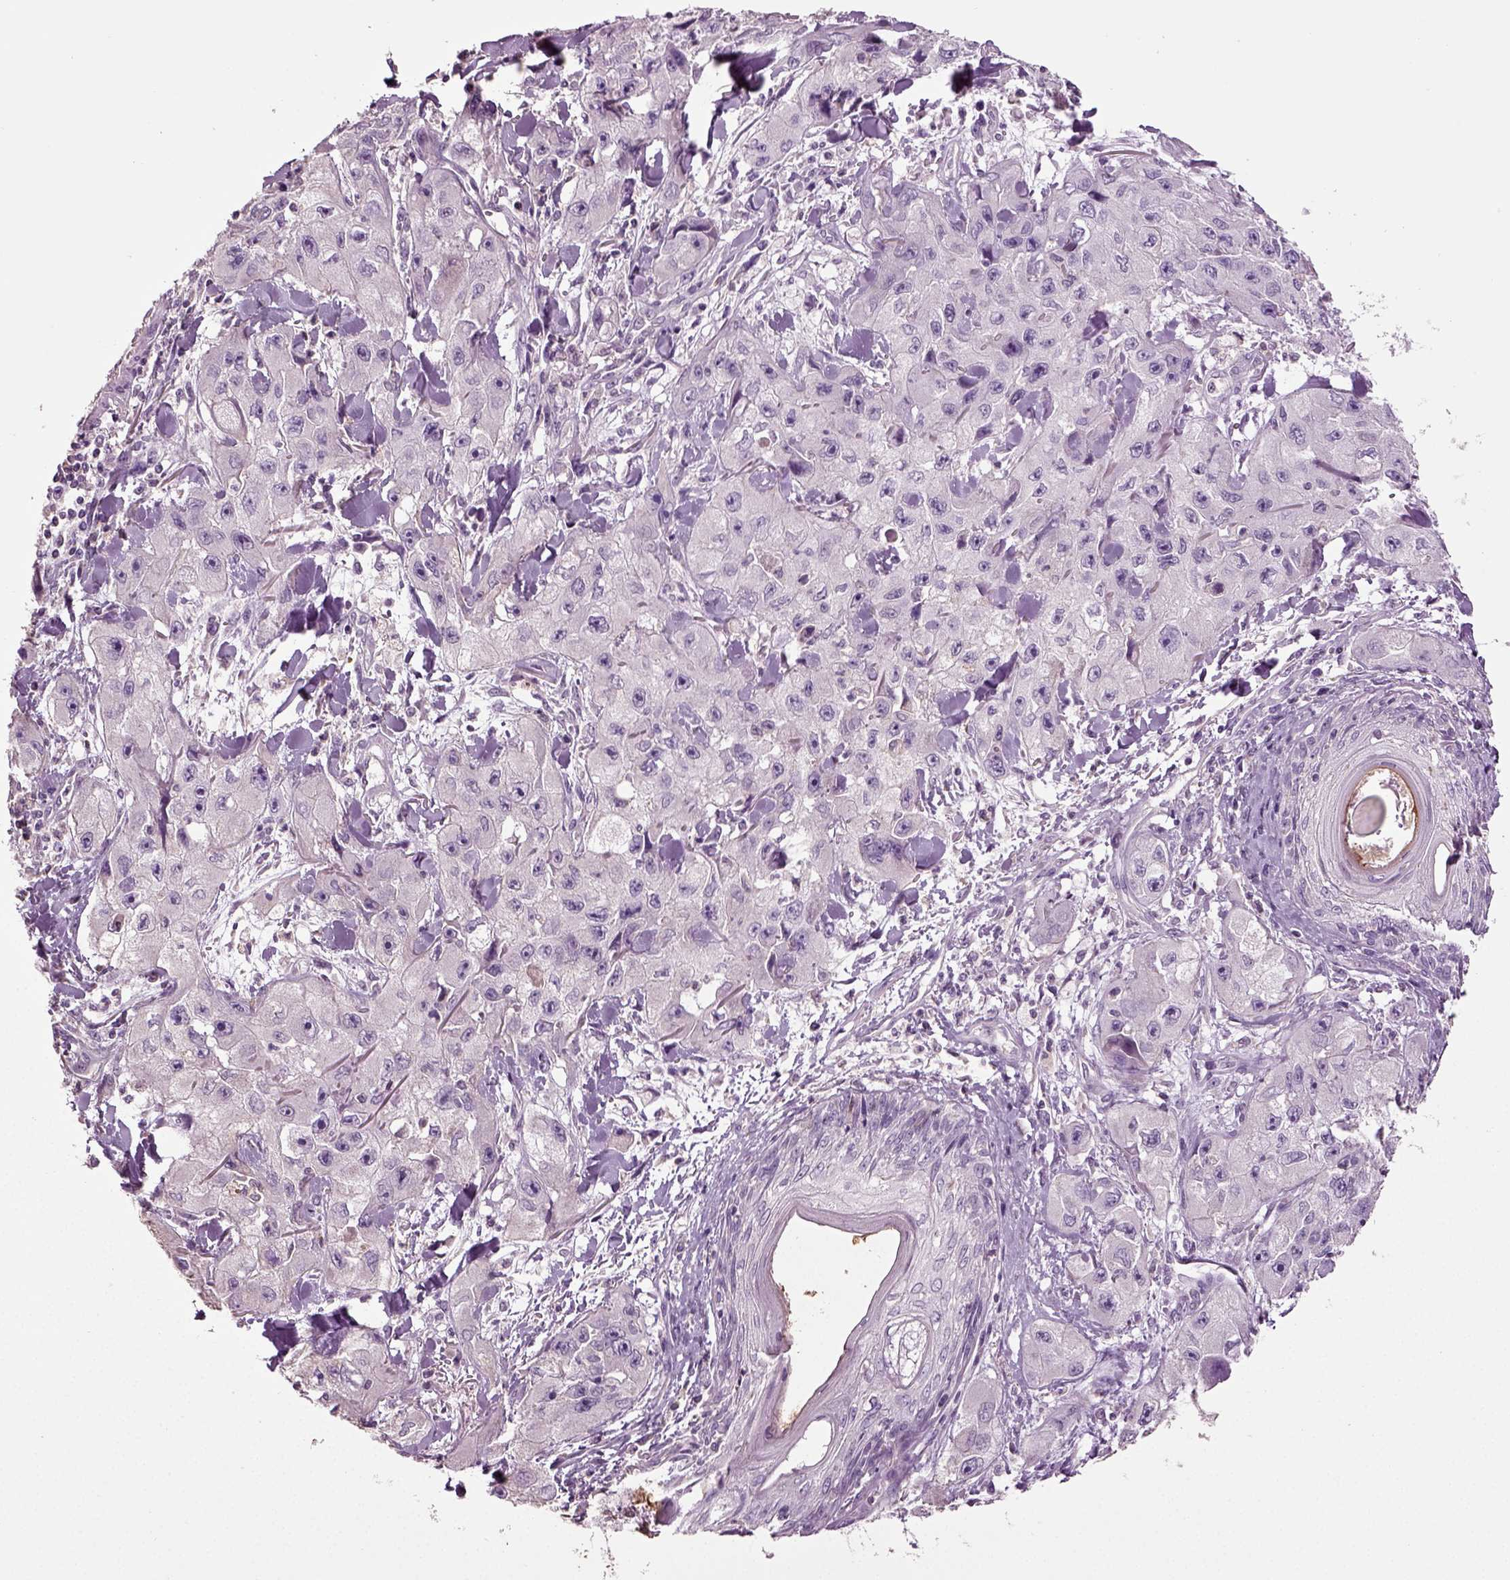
{"staining": {"intensity": "negative", "quantity": "none", "location": "none"}, "tissue": "skin cancer", "cell_type": "Tumor cells", "image_type": "cancer", "snomed": [{"axis": "morphology", "description": "Squamous cell carcinoma, NOS"}, {"axis": "topography", "description": "Skin"}, {"axis": "topography", "description": "Subcutis"}], "caption": "The immunohistochemistry (IHC) image has no significant positivity in tumor cells of skin cancer (squamous cell carcinoma) tissue. (Immunohistochemistry, brightfield microscopy, high magnification).", "gene": "DEFB118", "patient": {"sex": "male", "age": 73}}